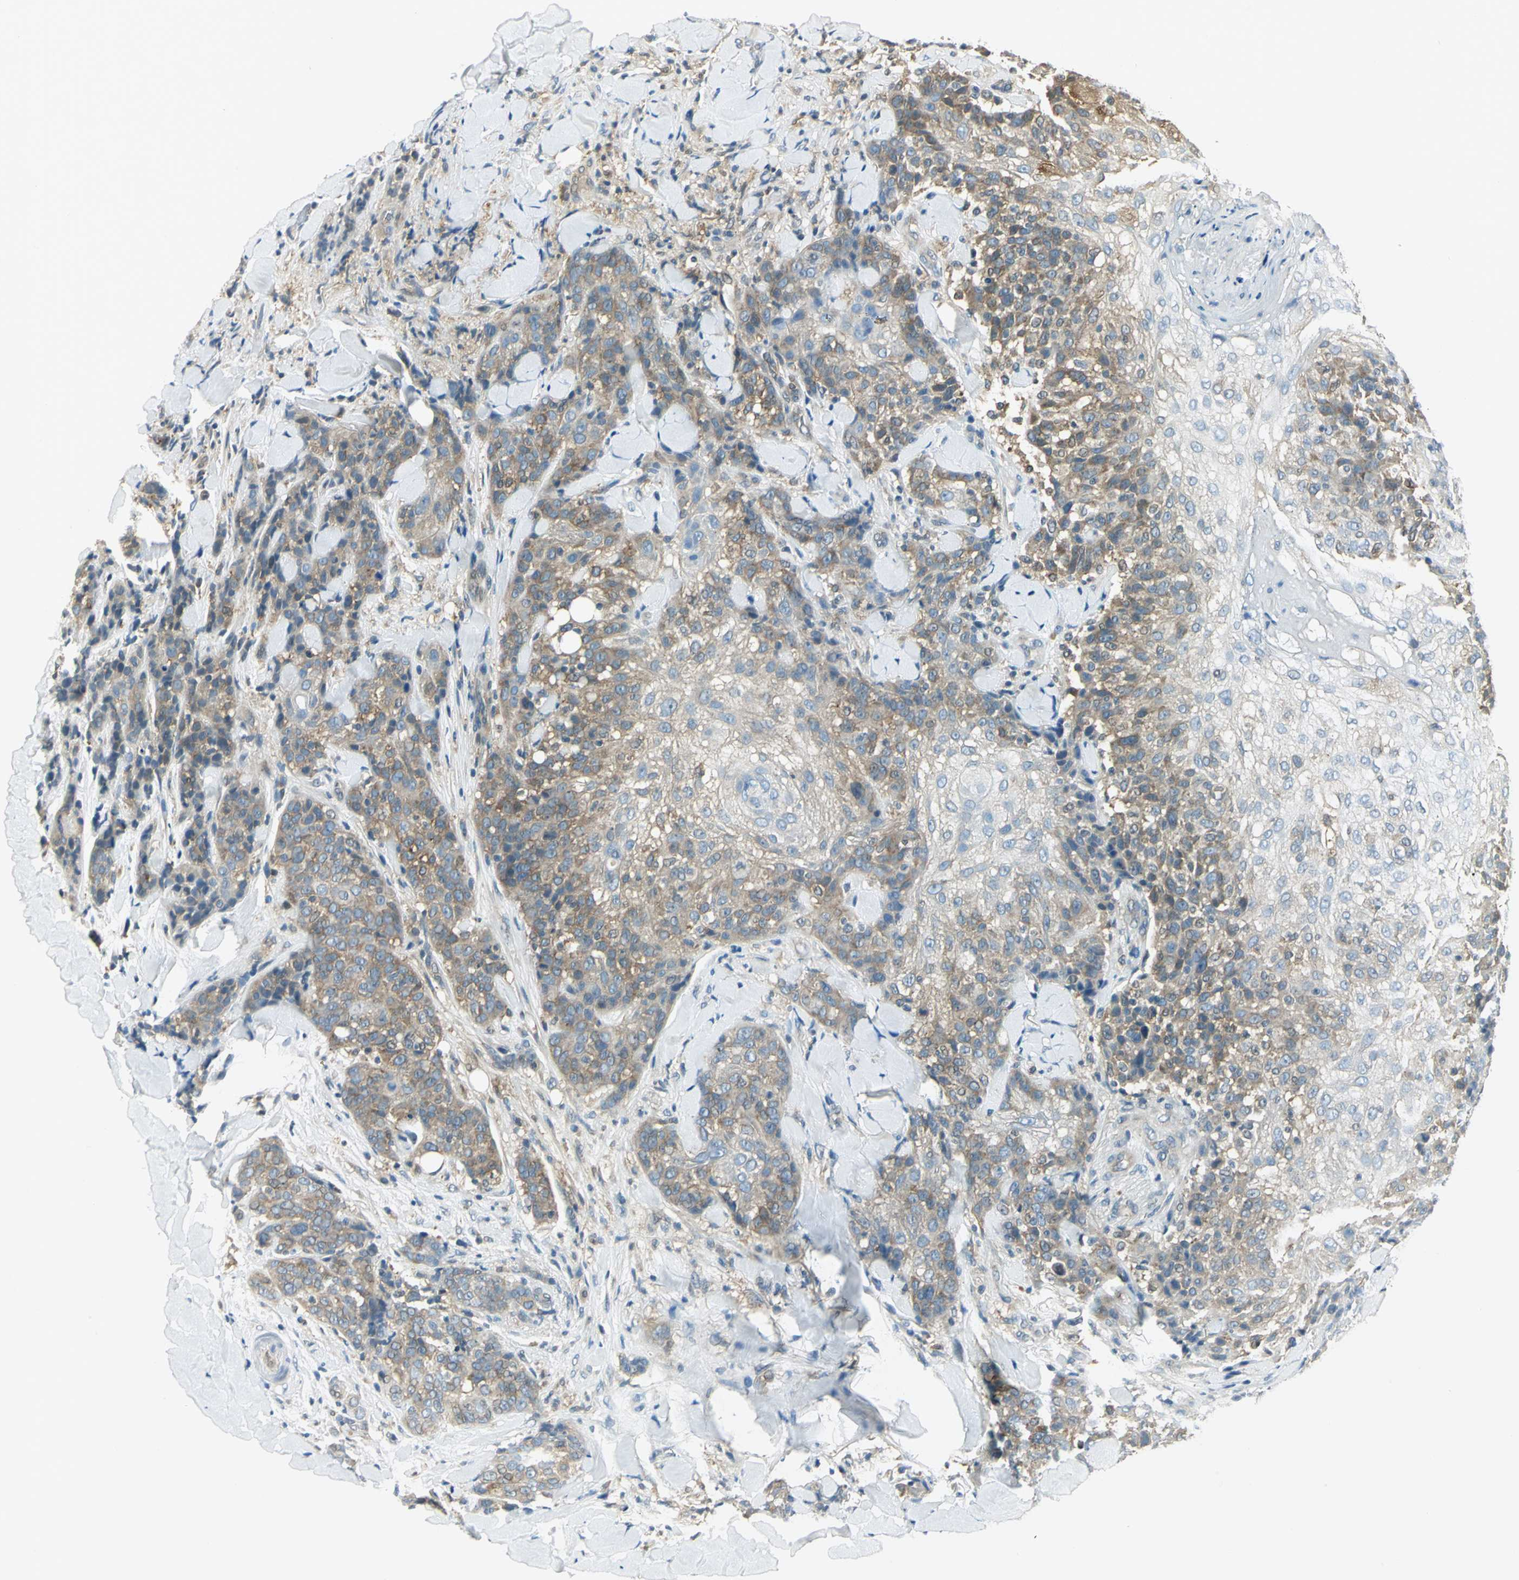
{"staining": {"intensity": "moderate", "quantity": ">75%", "location": "cytoplasmic/membranous"}, "tissue": "skin cancer", "cell_type": "Tumor cells", "image_type": "cancer", "snomed": [{"axis": "morphology", "description": "Normal tissue, NOS"}, {"axis": "morphology", "description": "Squamous cell carcinoma, NOS"}, {"axis": "topography", "description": "Skin"}], "caption": "An image of human skin squamous cell carcinoma stained for a protein shows moderate cytoplasmic/membranous brown staining in tumor cells.", "gene": "FYN", "patient": {"sex": "female", "age": 83}}